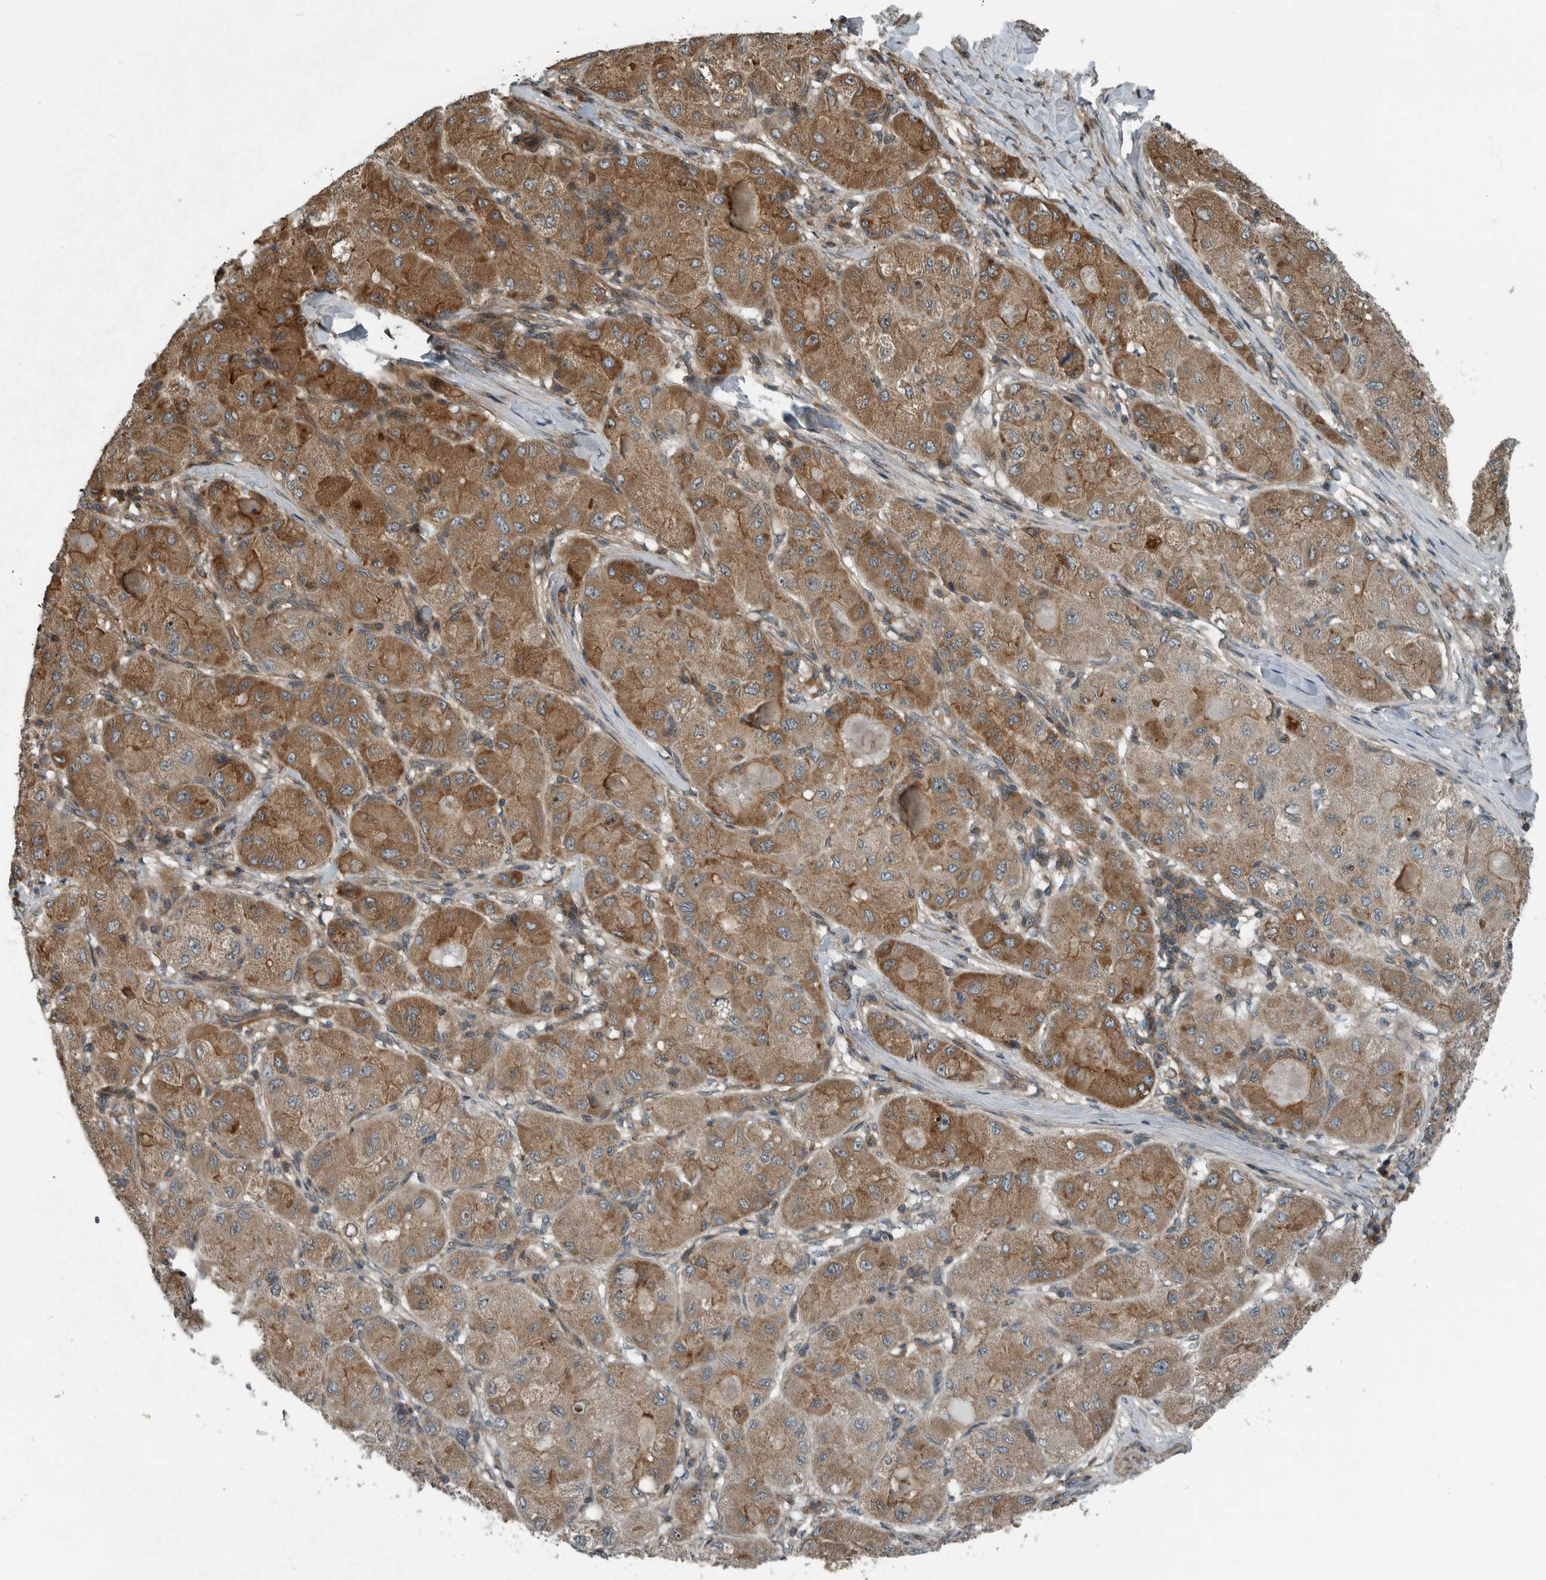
{"staining": {"intensity": "moderate", "quantity": ">75%", "location": "cytoplasmic/membranous"}, "tissue": "liver cancer", "cell_type": "Tumor cells", "image_type": "cancer", "snomed": [{"axis": "morphology", "description": "Carcinoma, Hepatocellular, NOS"}, {"axis": "topography", "description": "Liver"}], "caption": "This is an image of immunohistochemistry (IHC) staining of liver cancer, which shows moderate positivity in the cytoplasmic/membranous of tumor cells.", "gene": "AMFR", "patient": {"sex": "male", "age": 80}}